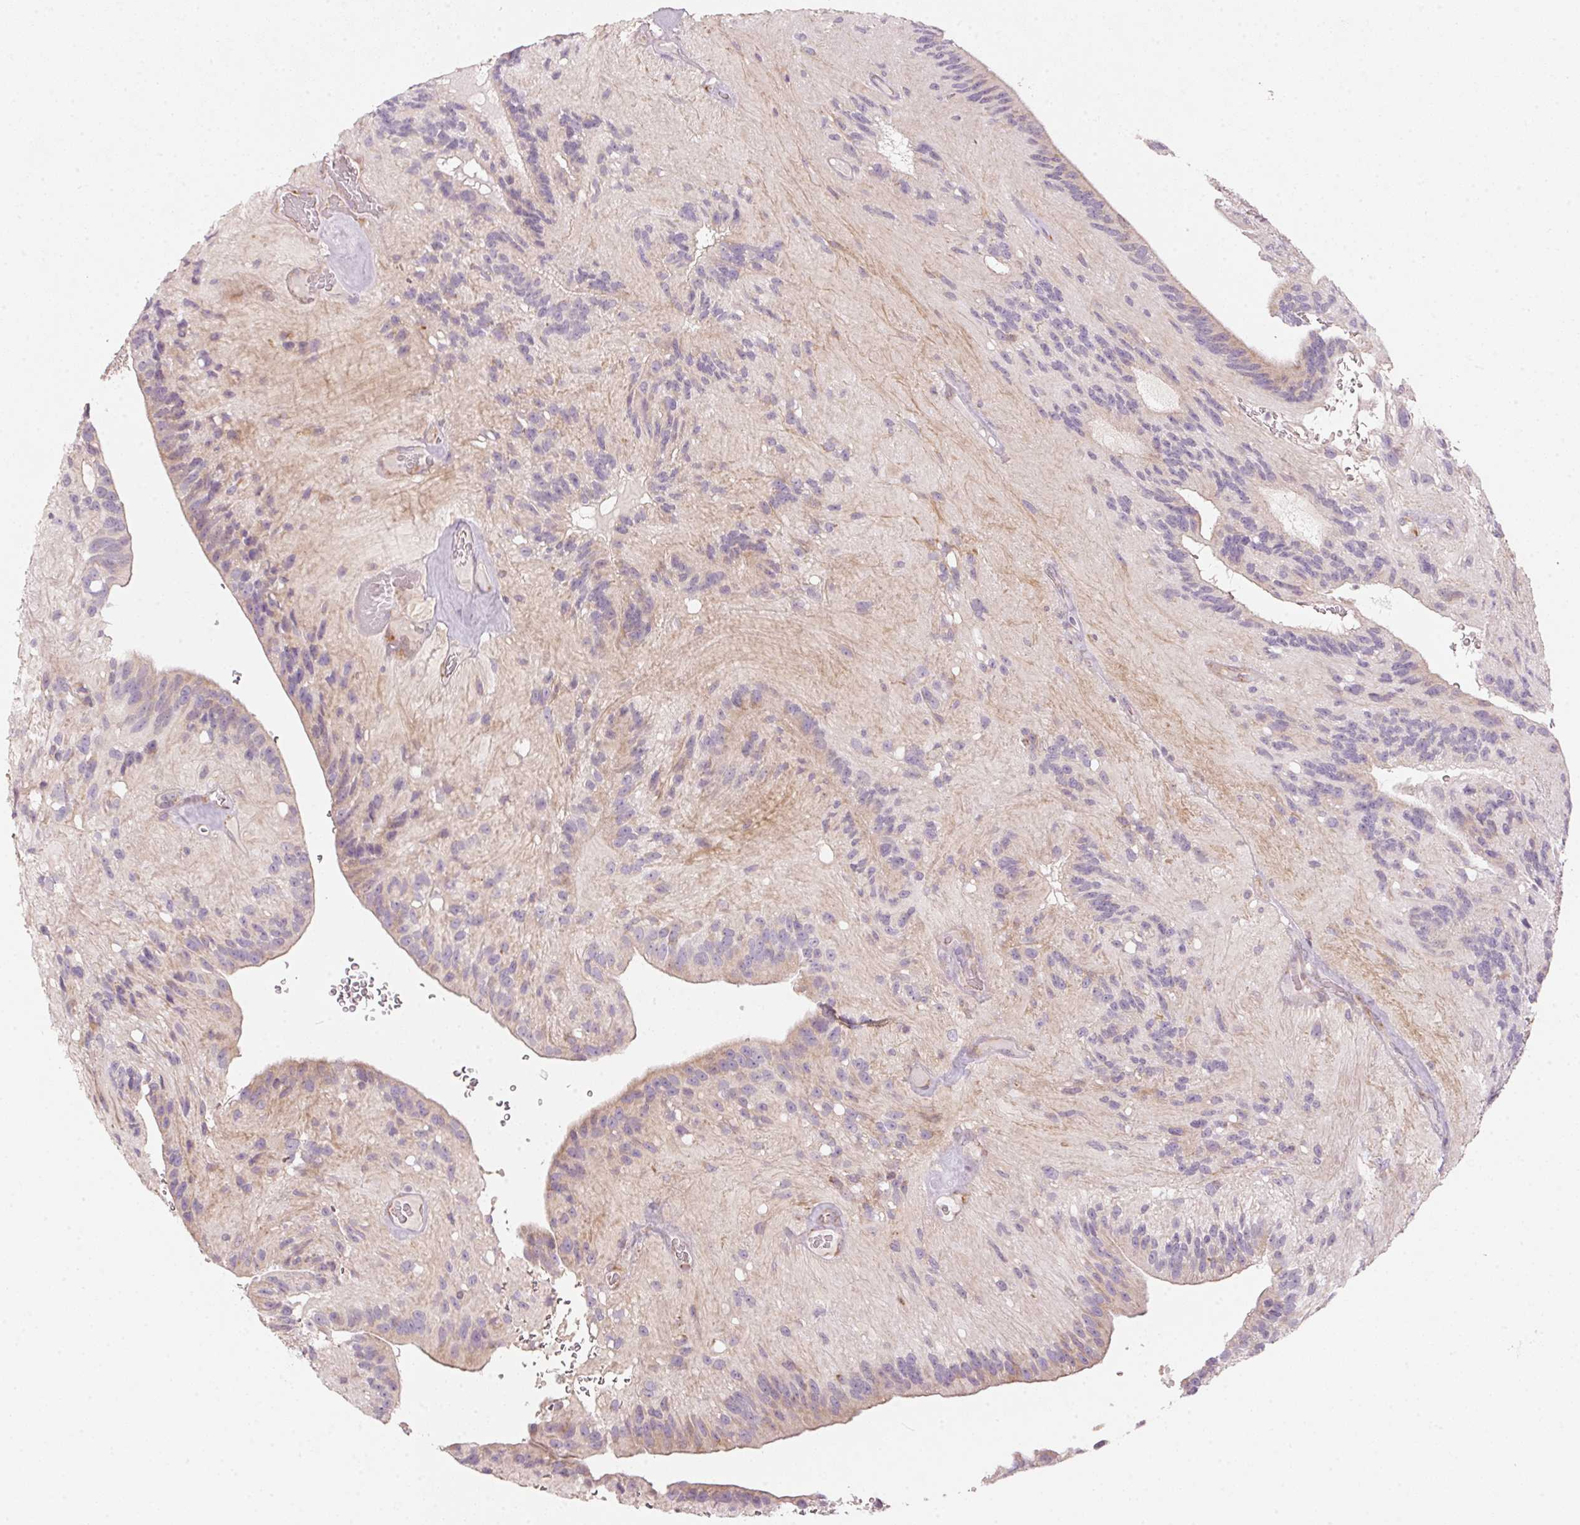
{"staining": {"intensity": "negative", "quantity": "none", "location": "none"}, "tissue": "glioma", "cell_type": "Tumor cells", "image_type": "cancer", "snomed": [{"axis": "morphology", "description": "Glioma, malignant, Low grade"}, {"axis": "topography", "description": "Brain"}], "caption": "This is a histopathology image of IHC staining of malignant glioma (low-grade), which shows no positivity in tumor cells.", "gene": "BLOC1S2", "patient": {"sex": "male", "age": 31}}